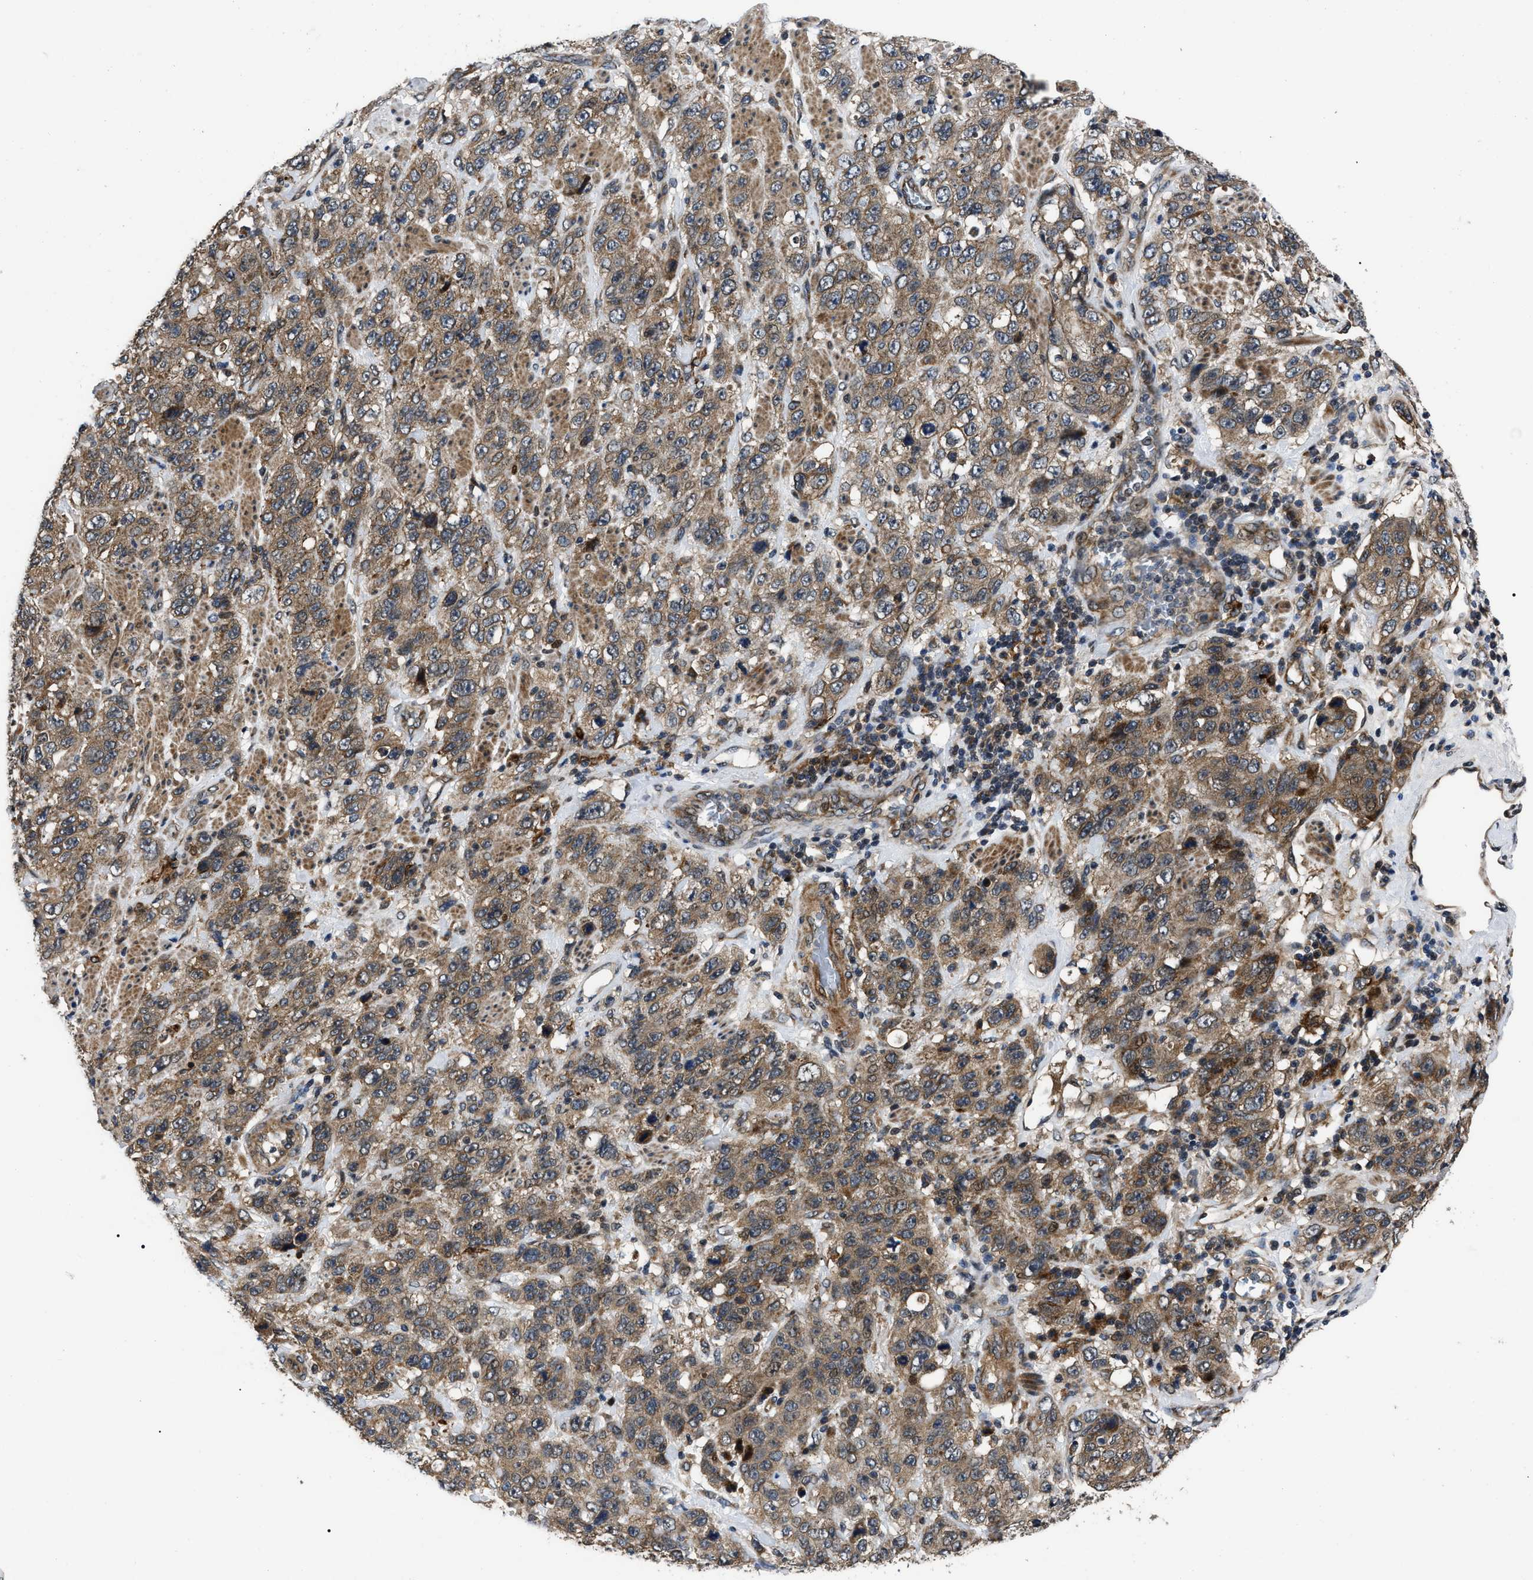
{"staining": {"intensity": "moderate", "quantity": ">75%", "location": "cytoplasmic/membranous"}, "tissue": "stomach cancer", "cell_type": "Tumor cells", "image_type": "cancer", "snomed": [{"axis": "morphology", "description": "Adenocarcinoma, NOS"}, {"axis": "topography", "description": "Stomach"}], "caption": "This is a photomicrograph of immunohistochemistry staining of stomach adenocarcinoma, which shows moderate staining in the cytoplasmic/membranous of tumor cells.", "gene": "PPWD1", "patient": {"sex": "male", "age": 48}}